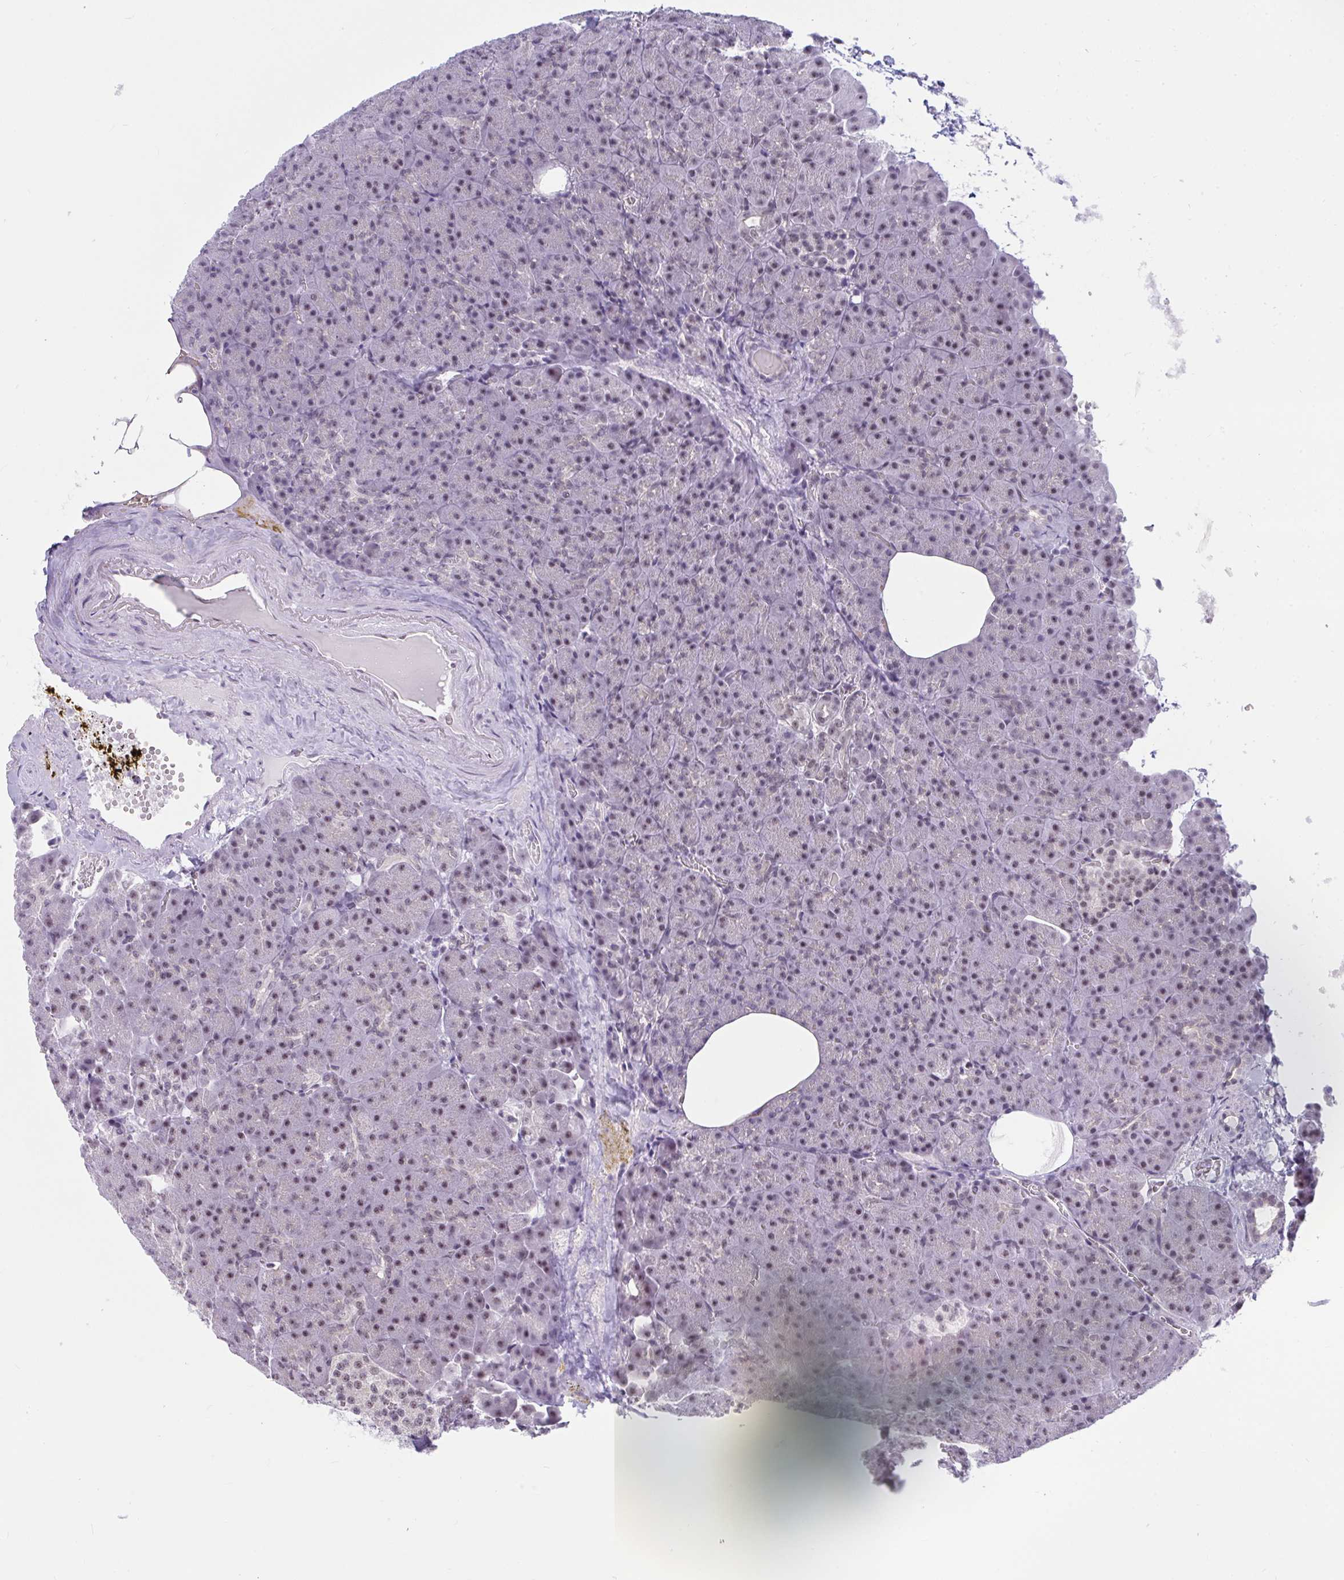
{"staining": {"intensity": "weak", "quantity": "<25%", "location": "nuclear"}, "tissue": "pancreas", "cell_type": "Exocrine glandular cells", "image_type": "normal", "snomed": [{"axis": "morphology", "description": "Normal tissue, NOS"}, {"axis": "topography", "description": "Pancreas"}], "caption": "Pancreas was stained to show a protein in brown. There is no significant positivity in exocrine glandular cells. (Stains: DAB immunohistochemistry (IHC) with hematoxylin counter stain, Microscopy: brightfield microscopy at high magnification).", "gene": "PRR14", "patient": {"sex": "female", "age": 74}}